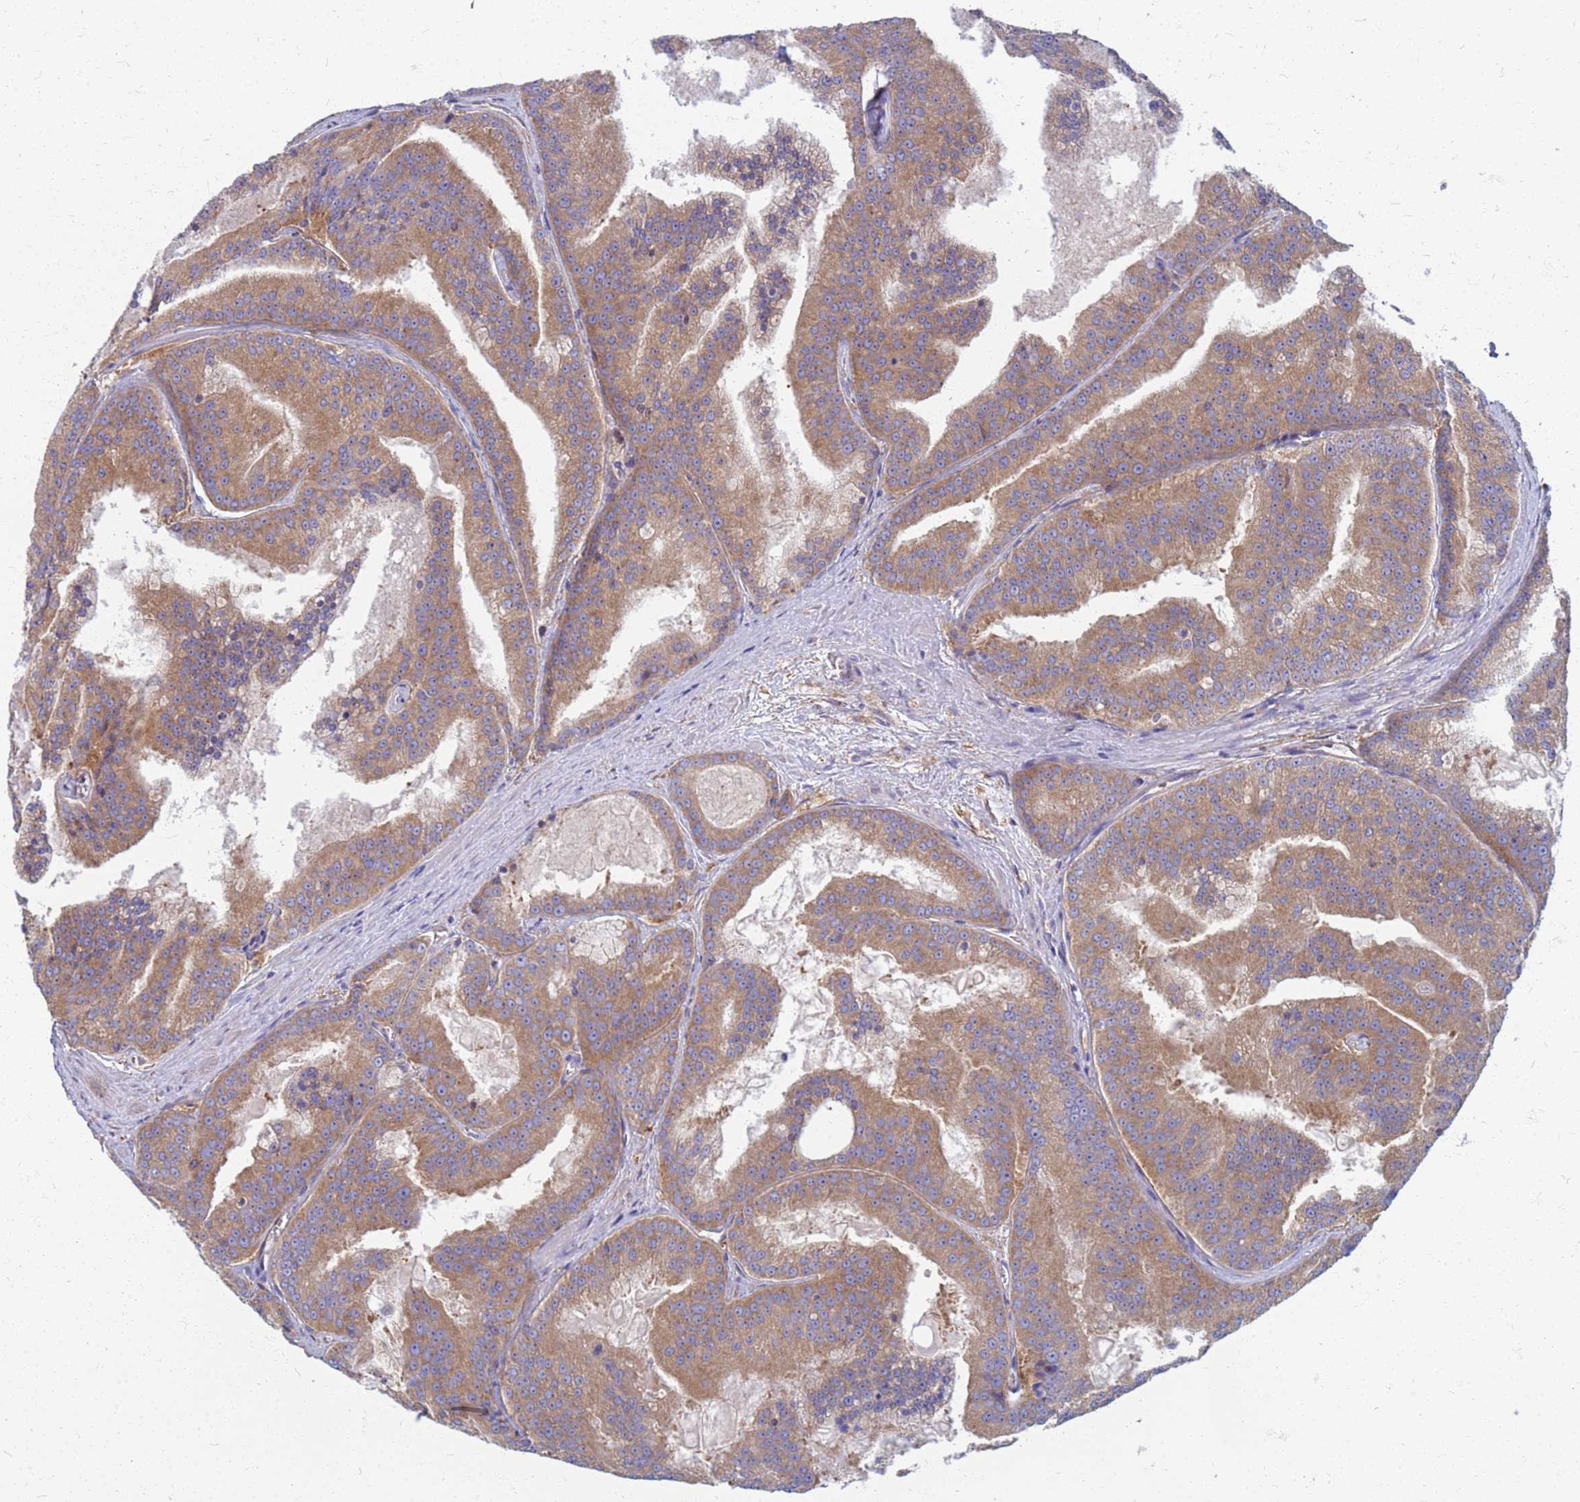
{"staining": {"intensity": "moderate", "quantity": ">75%", "location": "cytoplasmic/membranous"}, "tissue": "prostate cancer", "cell_type": "Tumor cells", "image_type": "cancer", "snomed": [{"axis": "morphology", "description": "Adenocarcinoma, High grade"}, {"axis": "topography", "description": "Prostate"}], "caption": "Moderate cytoplasmic/membranous expression for a protein is appreciated in approximately >75% of tumor cells of prostate cancer (high-grade adenocarcinoma) using immunohistochemistry.", "gene": "EEA1", "patient": {"sex": "male", "age": 61}}